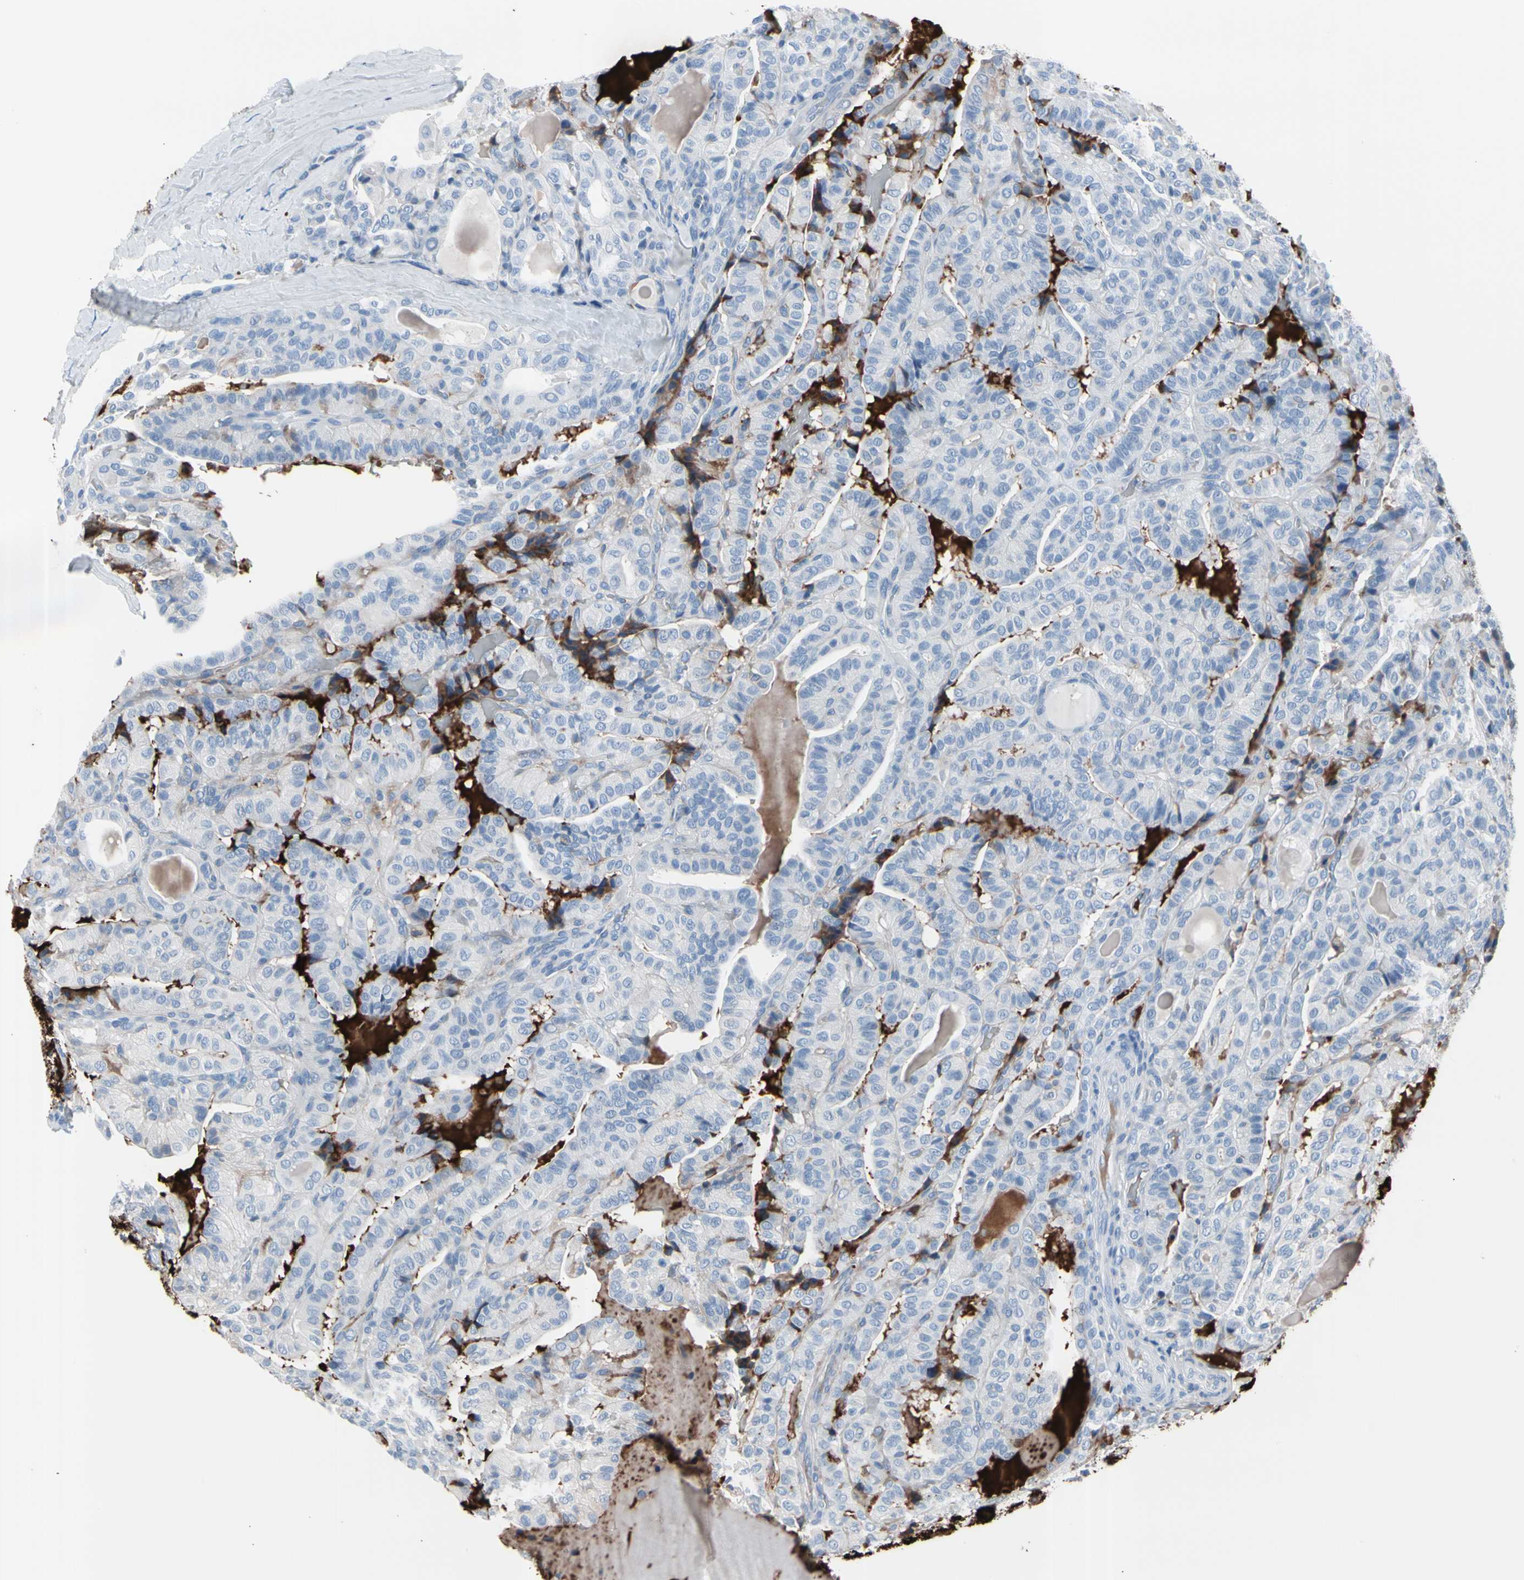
{"staining": {"intensity": "strong", "quantity": "<25%", "location": "cytoplasmic/membranous"}, "tissue": "thyroid cancer", "cell_type": "Tumor cells", "image_type": "cancer", "snomed": [{"axis": "morphology", "description": "Papillary adenocarcinoma, NOS"}, {"axis": "topography", "description": "Thyroid gland"}], "caption": "This micrograph demonstrates immunohistochemistry staining of thyroid cancer (papillary adenocarcinoma), with medium strong cytoplasmic/membranous expression in about <25% of tumor cells.", "gene": "TPO", "patient": {"sex": "male", "age": 77}}